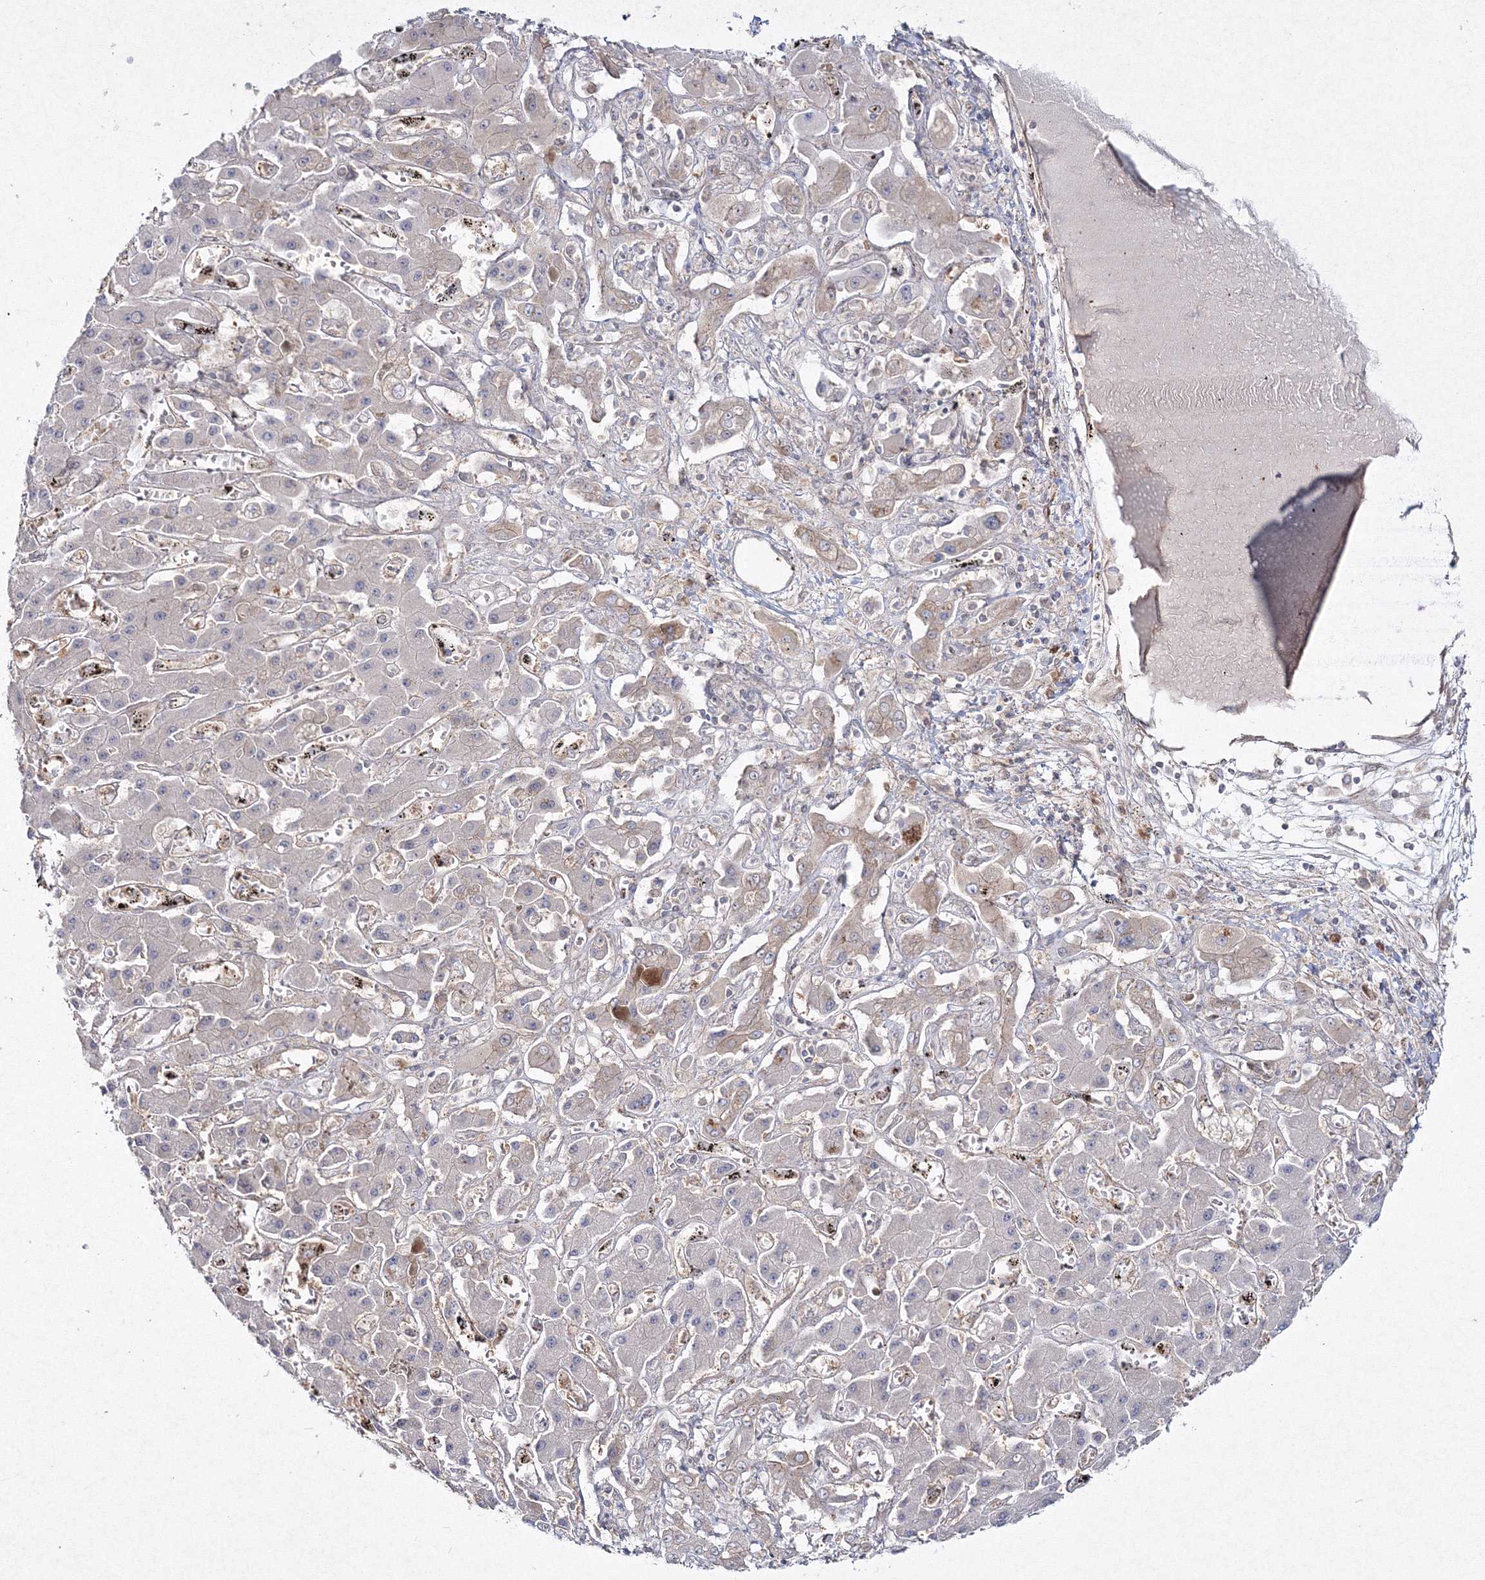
{"staining": {"intensity": "weak", "quantity": "<25%", "location": "cytoplasmic/membranous"}, "tissue": "liver cancer", "cell_type": "Tumor cells", "image_type": "cancer", "snomed": [{"axis": "morphology", "description": "Cholangiocarcinoma"}, {"axis": "topography", "description": "Liver"}], "caption": "IHC micrograph of neoplastic tissue: human liver cancer stained with DAB displays no significant protein staining in tumor cells.", "gene": "IPMK", "patient": {"sex": "male", "age": 67}}